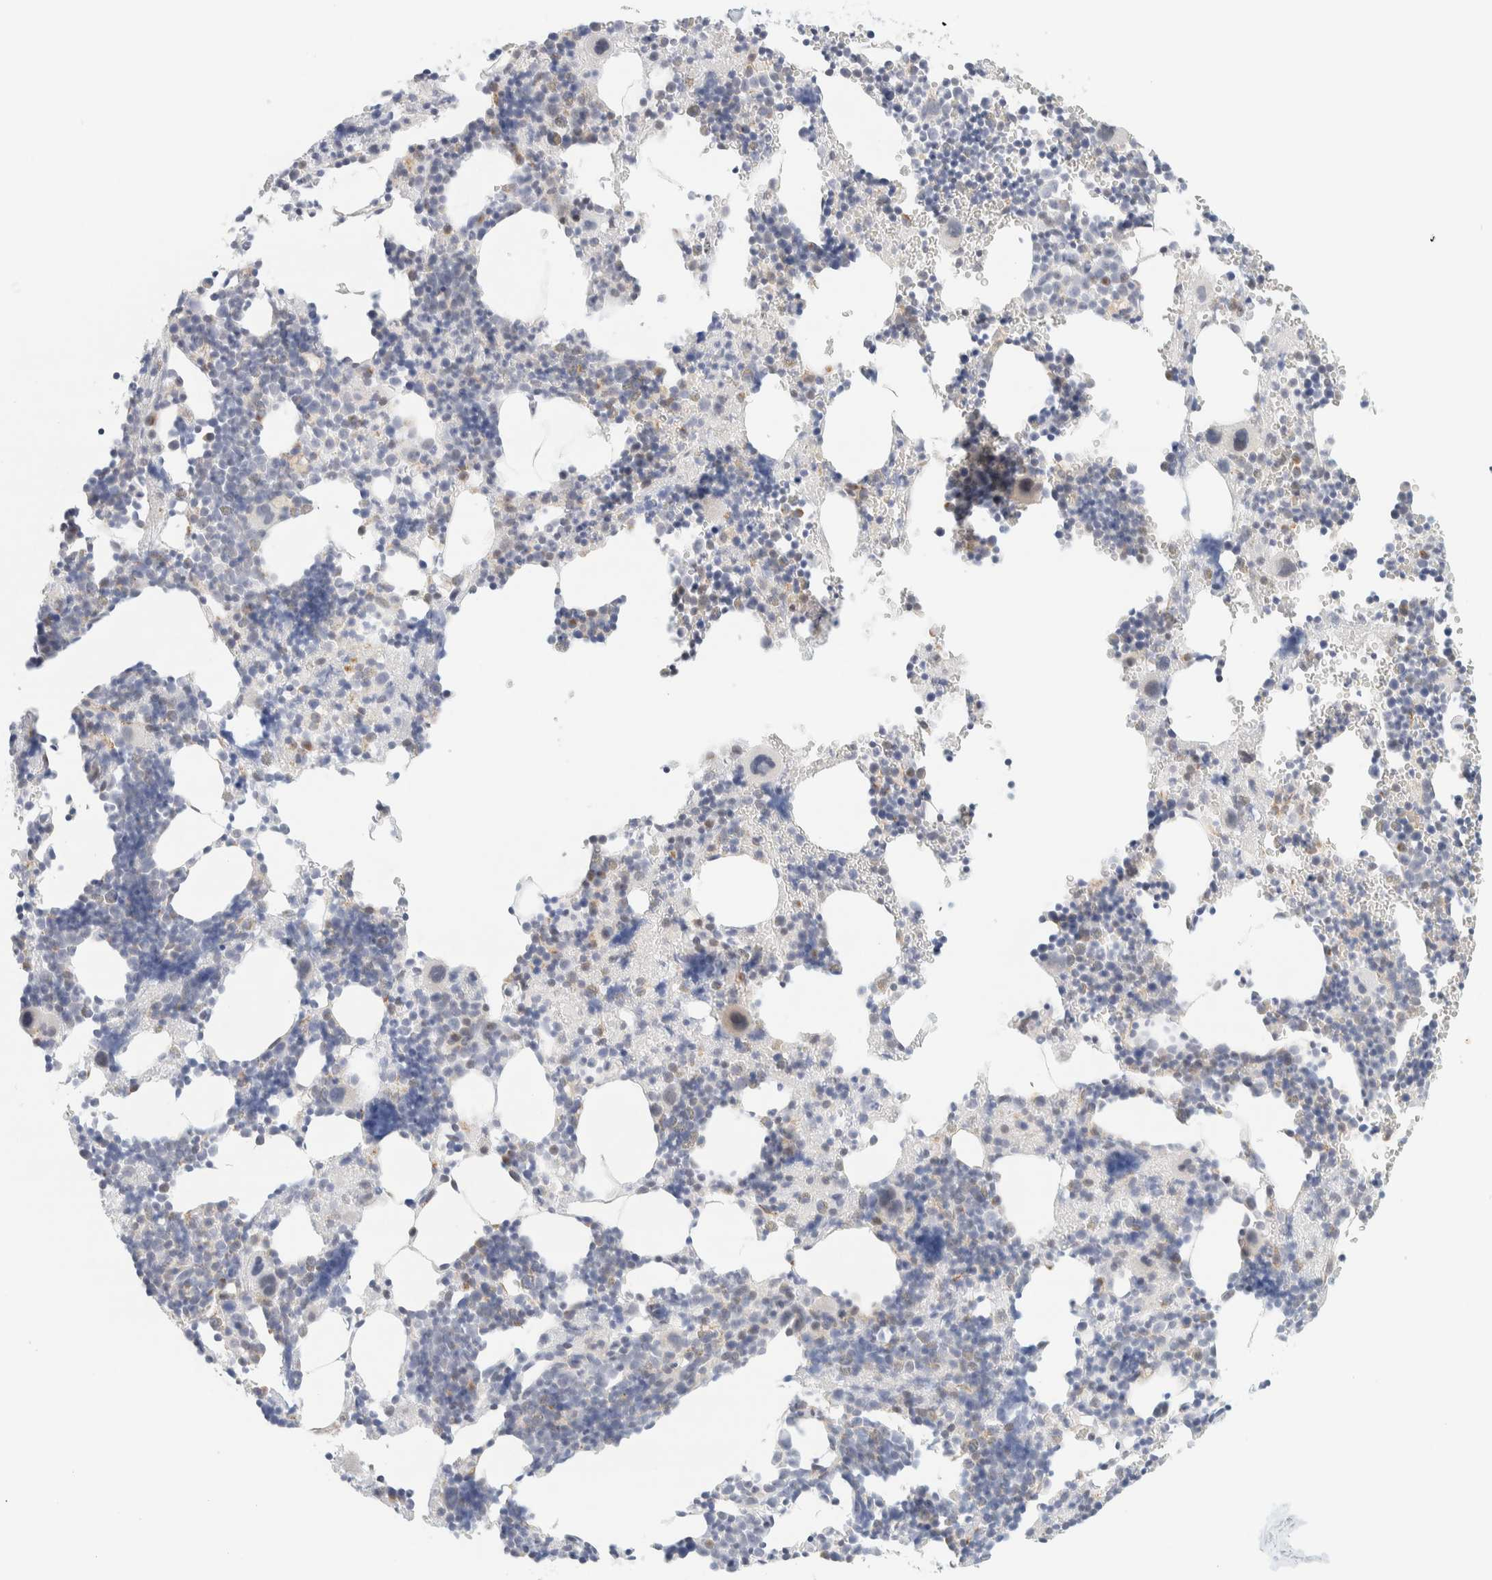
{"staining": {"intensity": "weak", "quantity": "<25%", "location": "cytoplasmic/membranous"}, "tissue": "bone marrow", "cell_type": "Hematopoietic cells", "image_type": "normal", "snomed": [{"axis": "morphology", "description": "Normal tissue, NOS"}, {"axis": "morphology", "description": "Inflammation, NOS"}, {"axis": "topography", "description": "Bone marrow"}], "caption": "The image shows no significant staining in hematopoietic cells of bone marrow.", "gene": "SPNS3", "patient": {"sex": "male", "age": 31}}